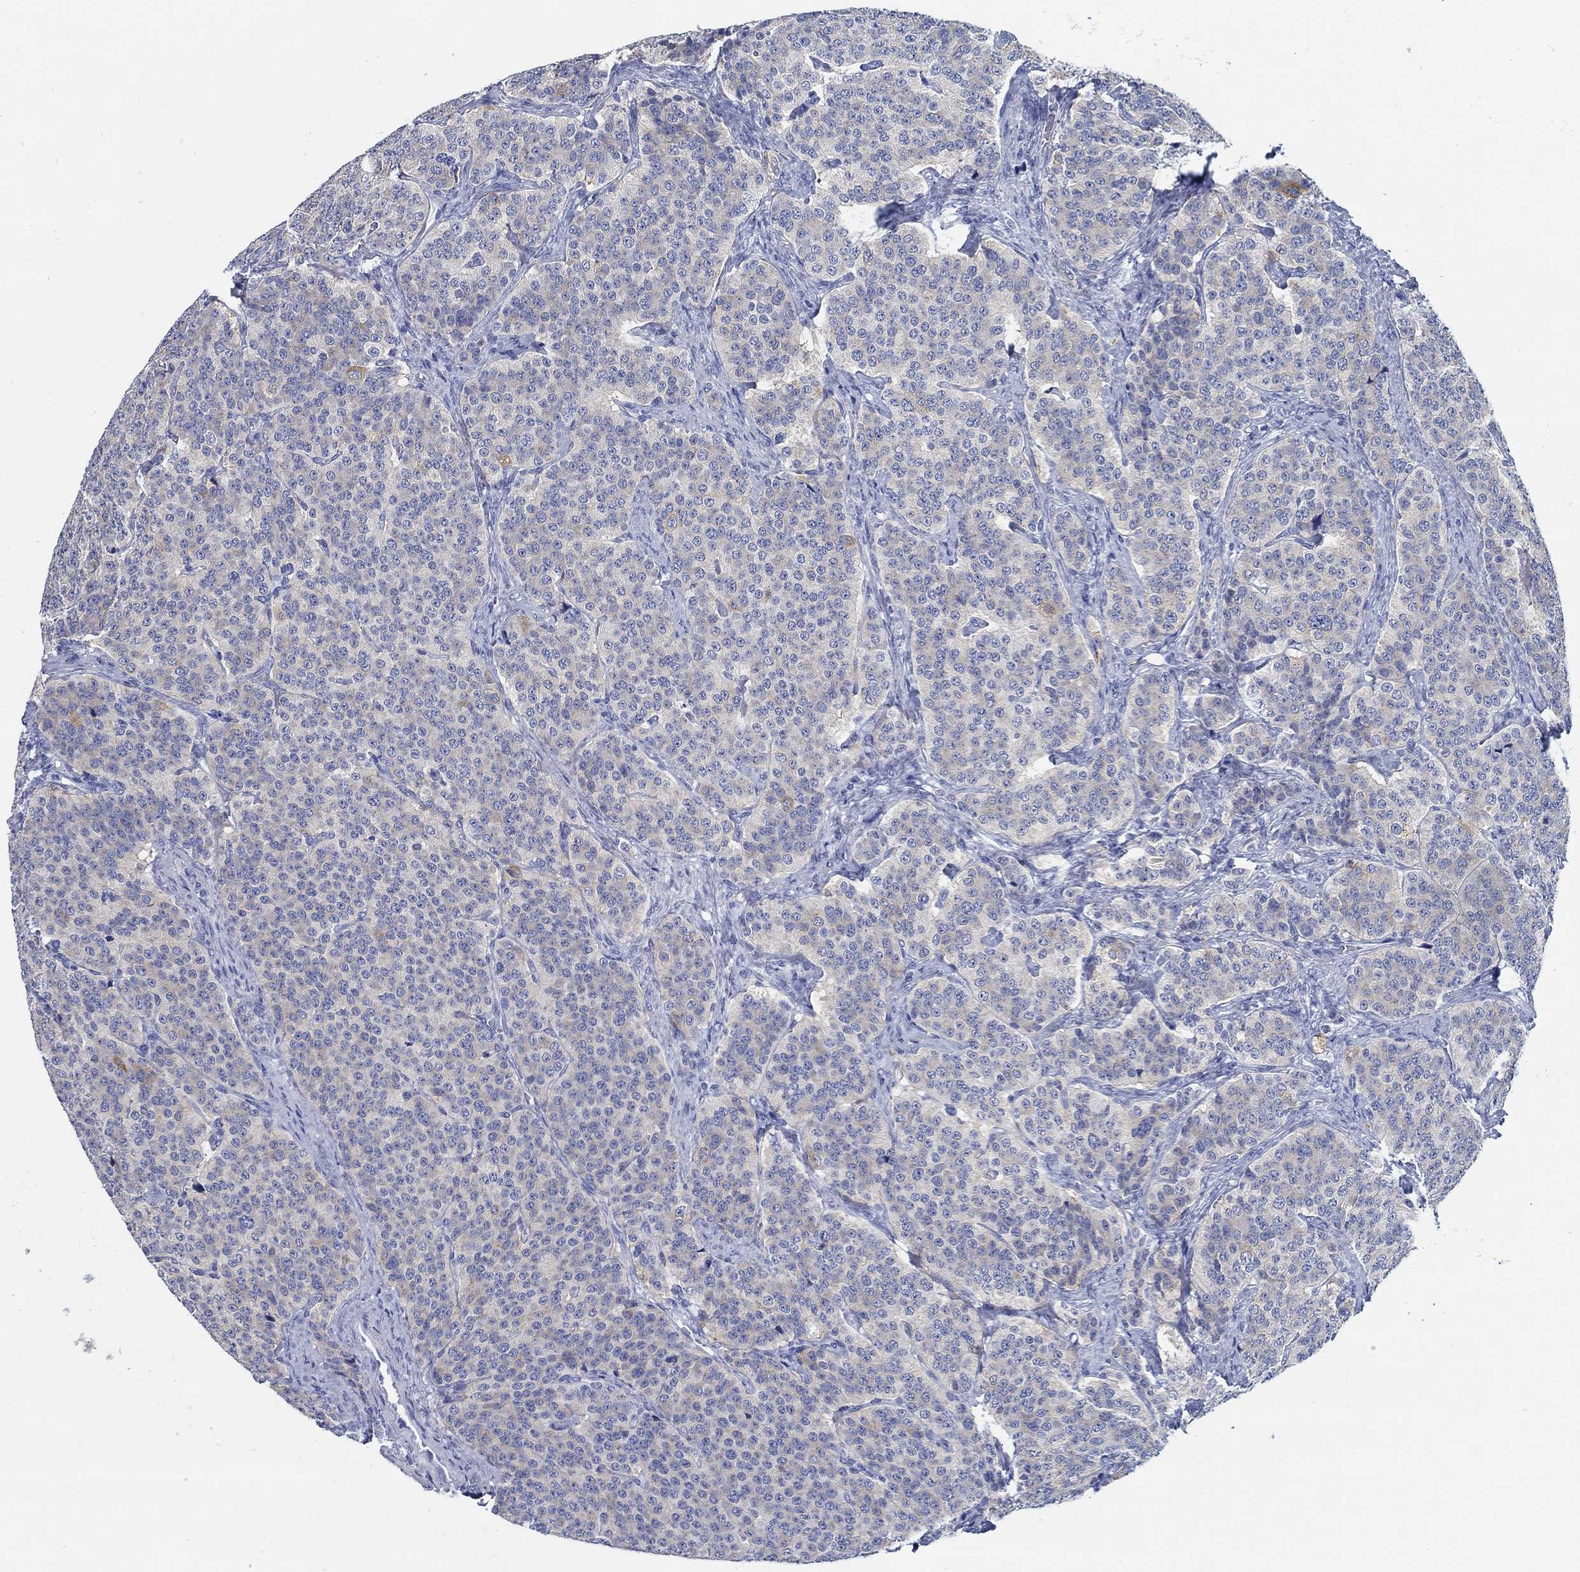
{"staining": {"intensity": "weak", "quantity": "<25%", "location": "cytoplasmic/membranous"}, "tissue": "carcinoid", "cell_type": "Tumor cells", "image_type": "cancer", "snomed": [{"axis": "morphology", "description": "Carcinoid, malignant, NOS"}, {"axis": "topography", "description": "Small intestine"}], "caption": "An immunohistochemistry (IHC) photomicrograph of malignant carcinoid is shown. There is no staining in tumor cells of malignant carcinoid.", "gene": "FBXO2", "patient": {"sex": "female", "age": 58}}